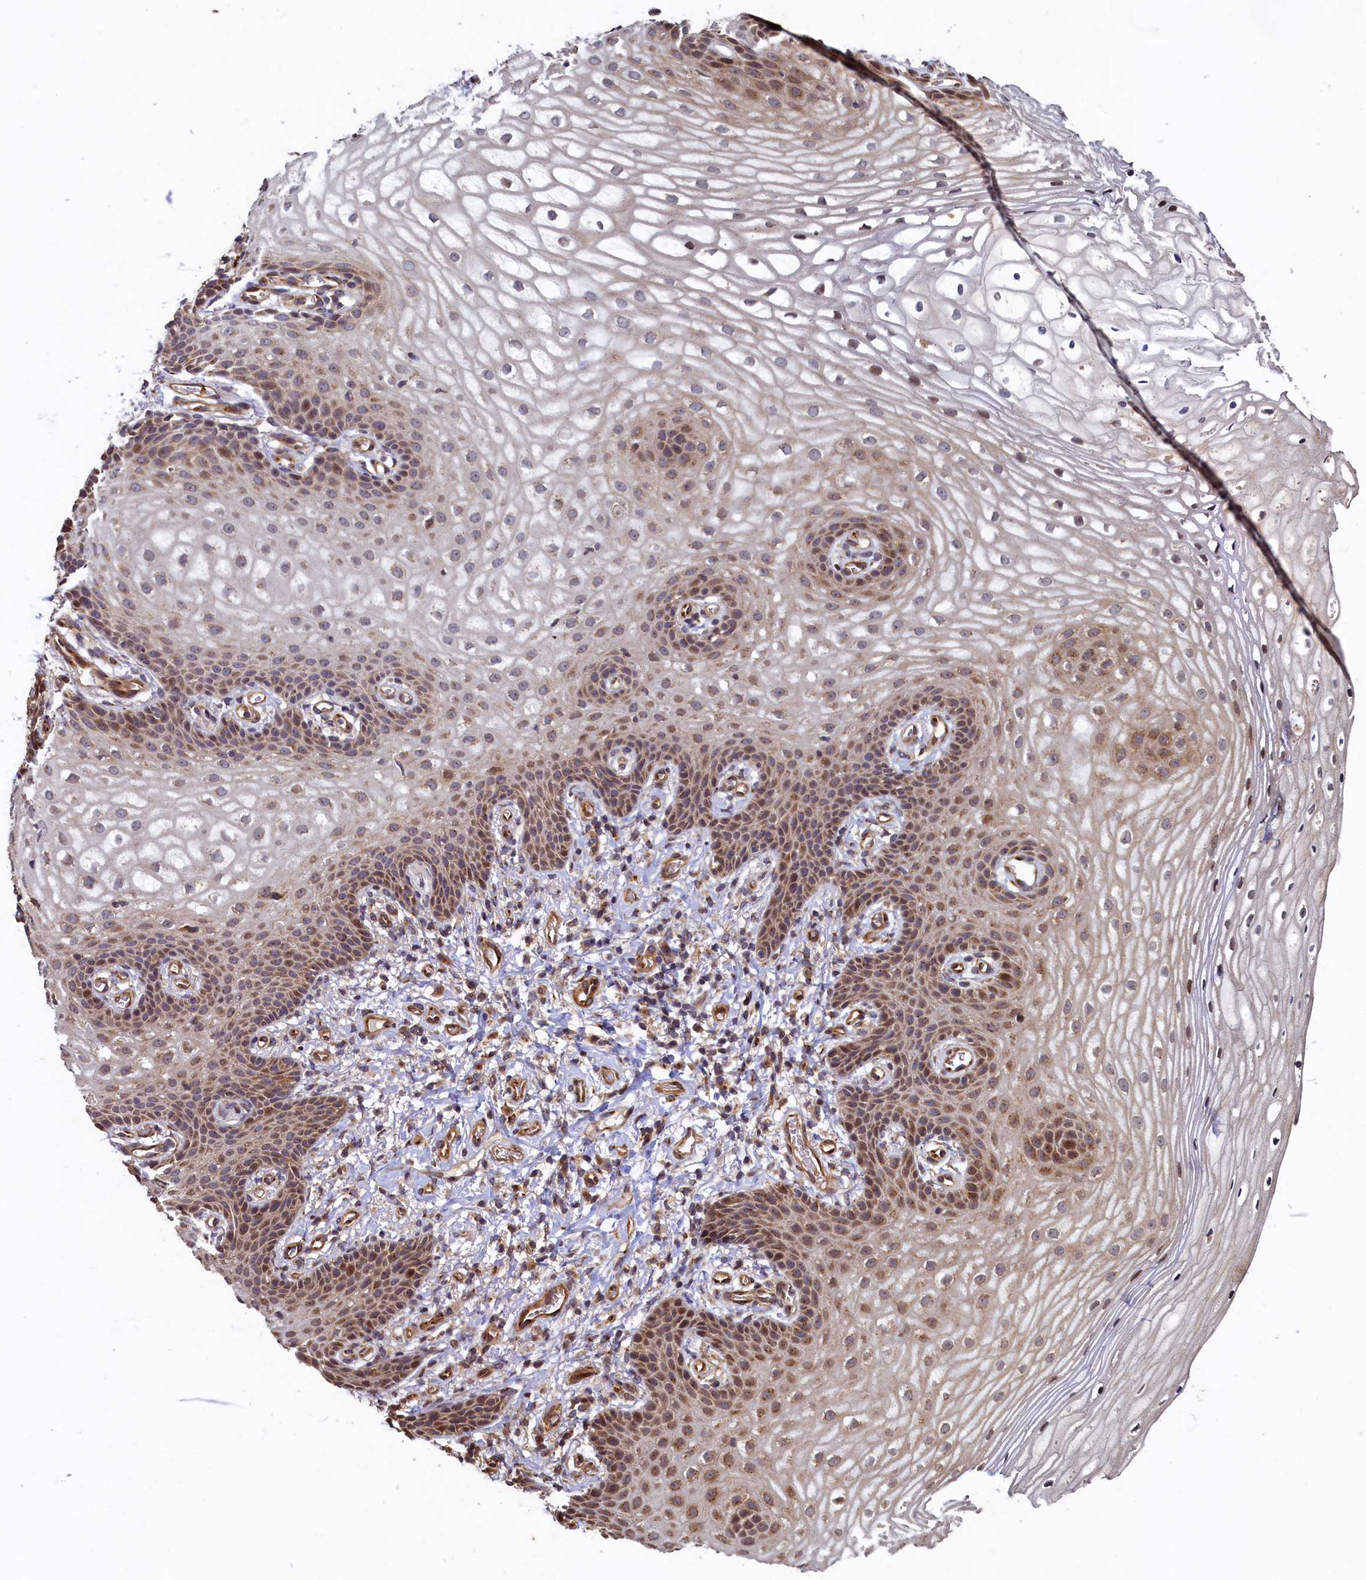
{"staining": {"intensity": "moderate", "quantity": "25%-75%", "location": "cytoplasmic/membranous"}, "tissue": "vagina", "cell_type": "Squamous epithelial cells", "image_type": "normal", "snomed": [{"axis": "morphology", "description": "Normal tissue, NOS"}, {"axis": "topography", "description": "Vagina"}], "caption": "Immunohistochemistry (DAB (3,3'-diaminobenzidine)) staining of normal human vagina shows moderate cytoplasmic/membranous protein staining in about 25%-75% of squamous epithelial cells.", "gene": "TMEM181", "patient": {"sex": "female", "age": 60}}